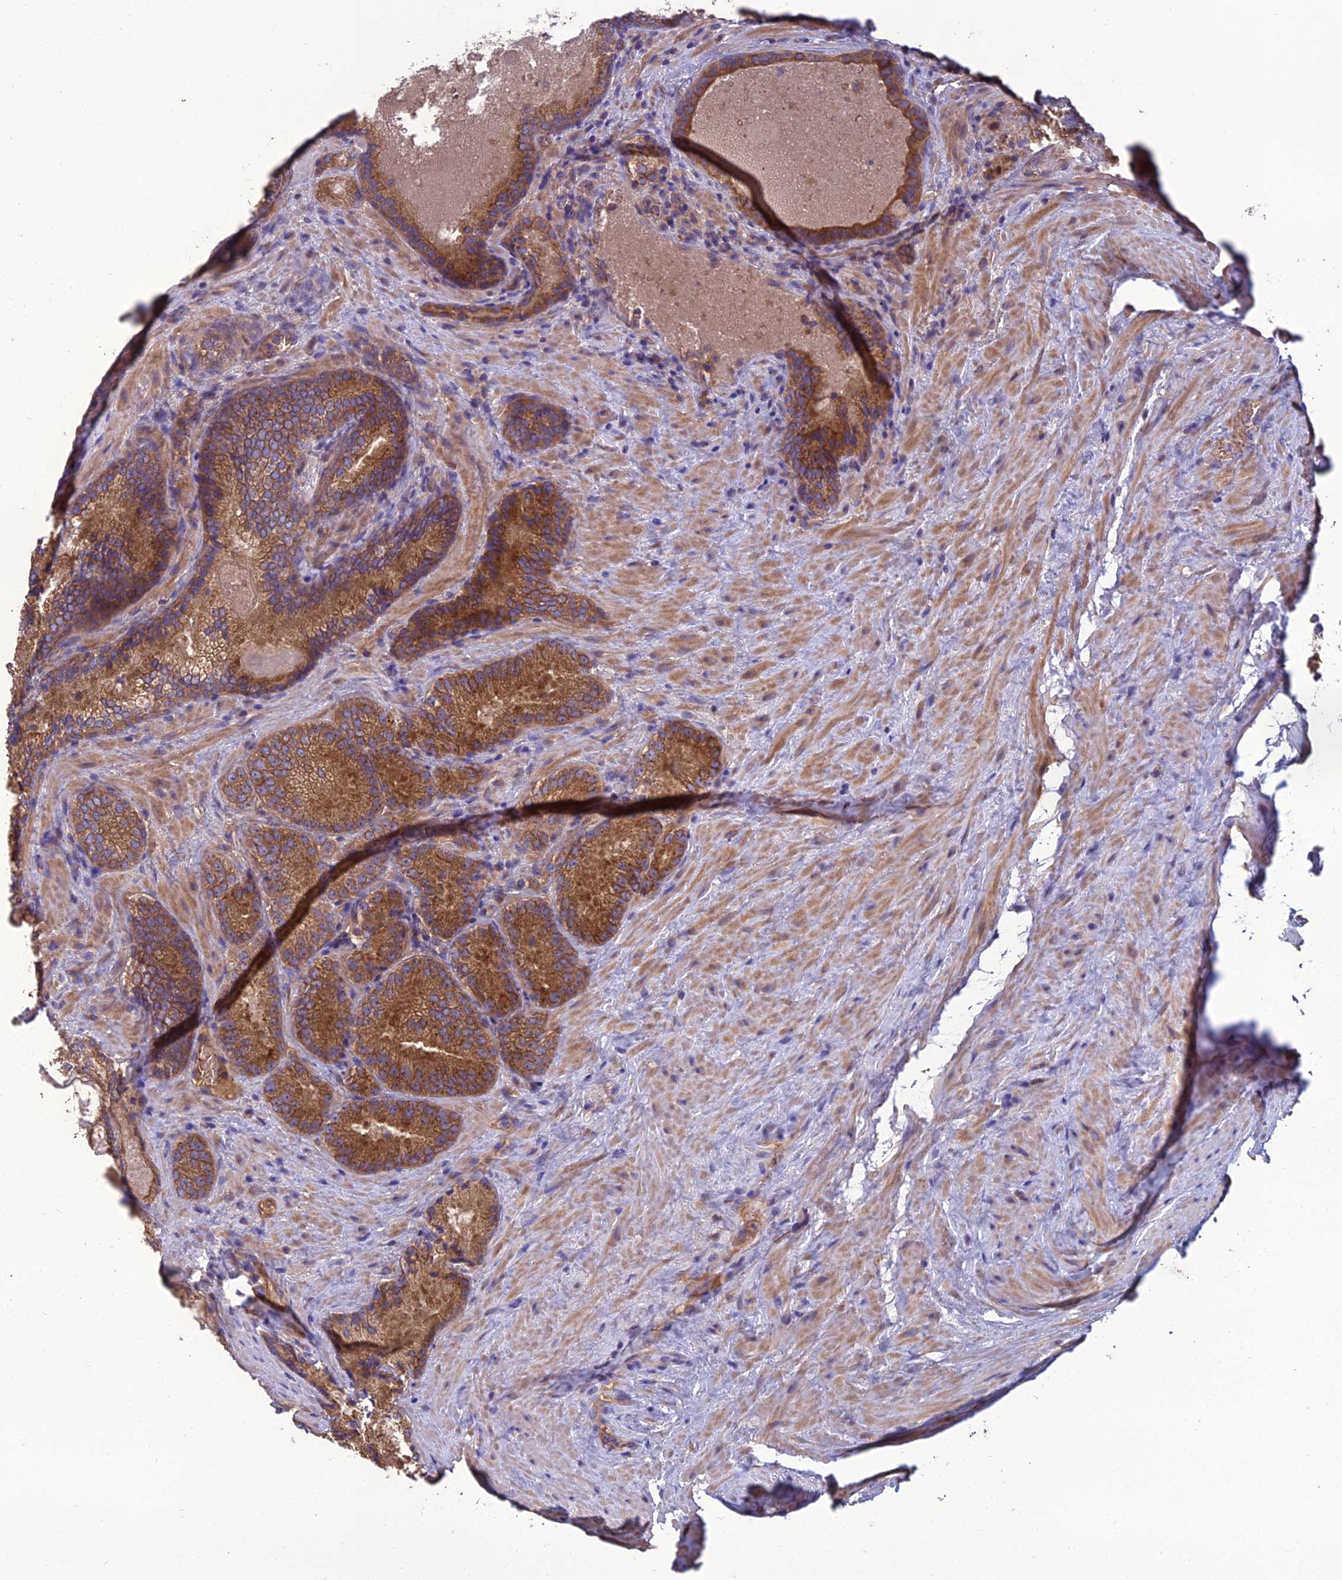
{"staining": {"intensity": "moderate", "quantity": ">75%", "location": "cytoplasmic/membranous"}, "tissue": "prostate cancer", "cell_type": "Tumor cells", "image_type": "cancer", "snomed": [{"axis": "morphology", "description": "Adenocarcinoma, Low grade"}, {"axis": "topography", "description": "Prostate"}], "caption": "Prostate cancer (adenocarcinoma (low-grade)) tissue shows moderate cytoplasmic/membranous expression in approximately >75% of tumor cells The staining is performed using DAB brown chromogen to label protein expression. The nuclei are counter-stained blue using hematoxylin.", "gene": "GALR2", "patient": {"sex": "male", "age": 74}}